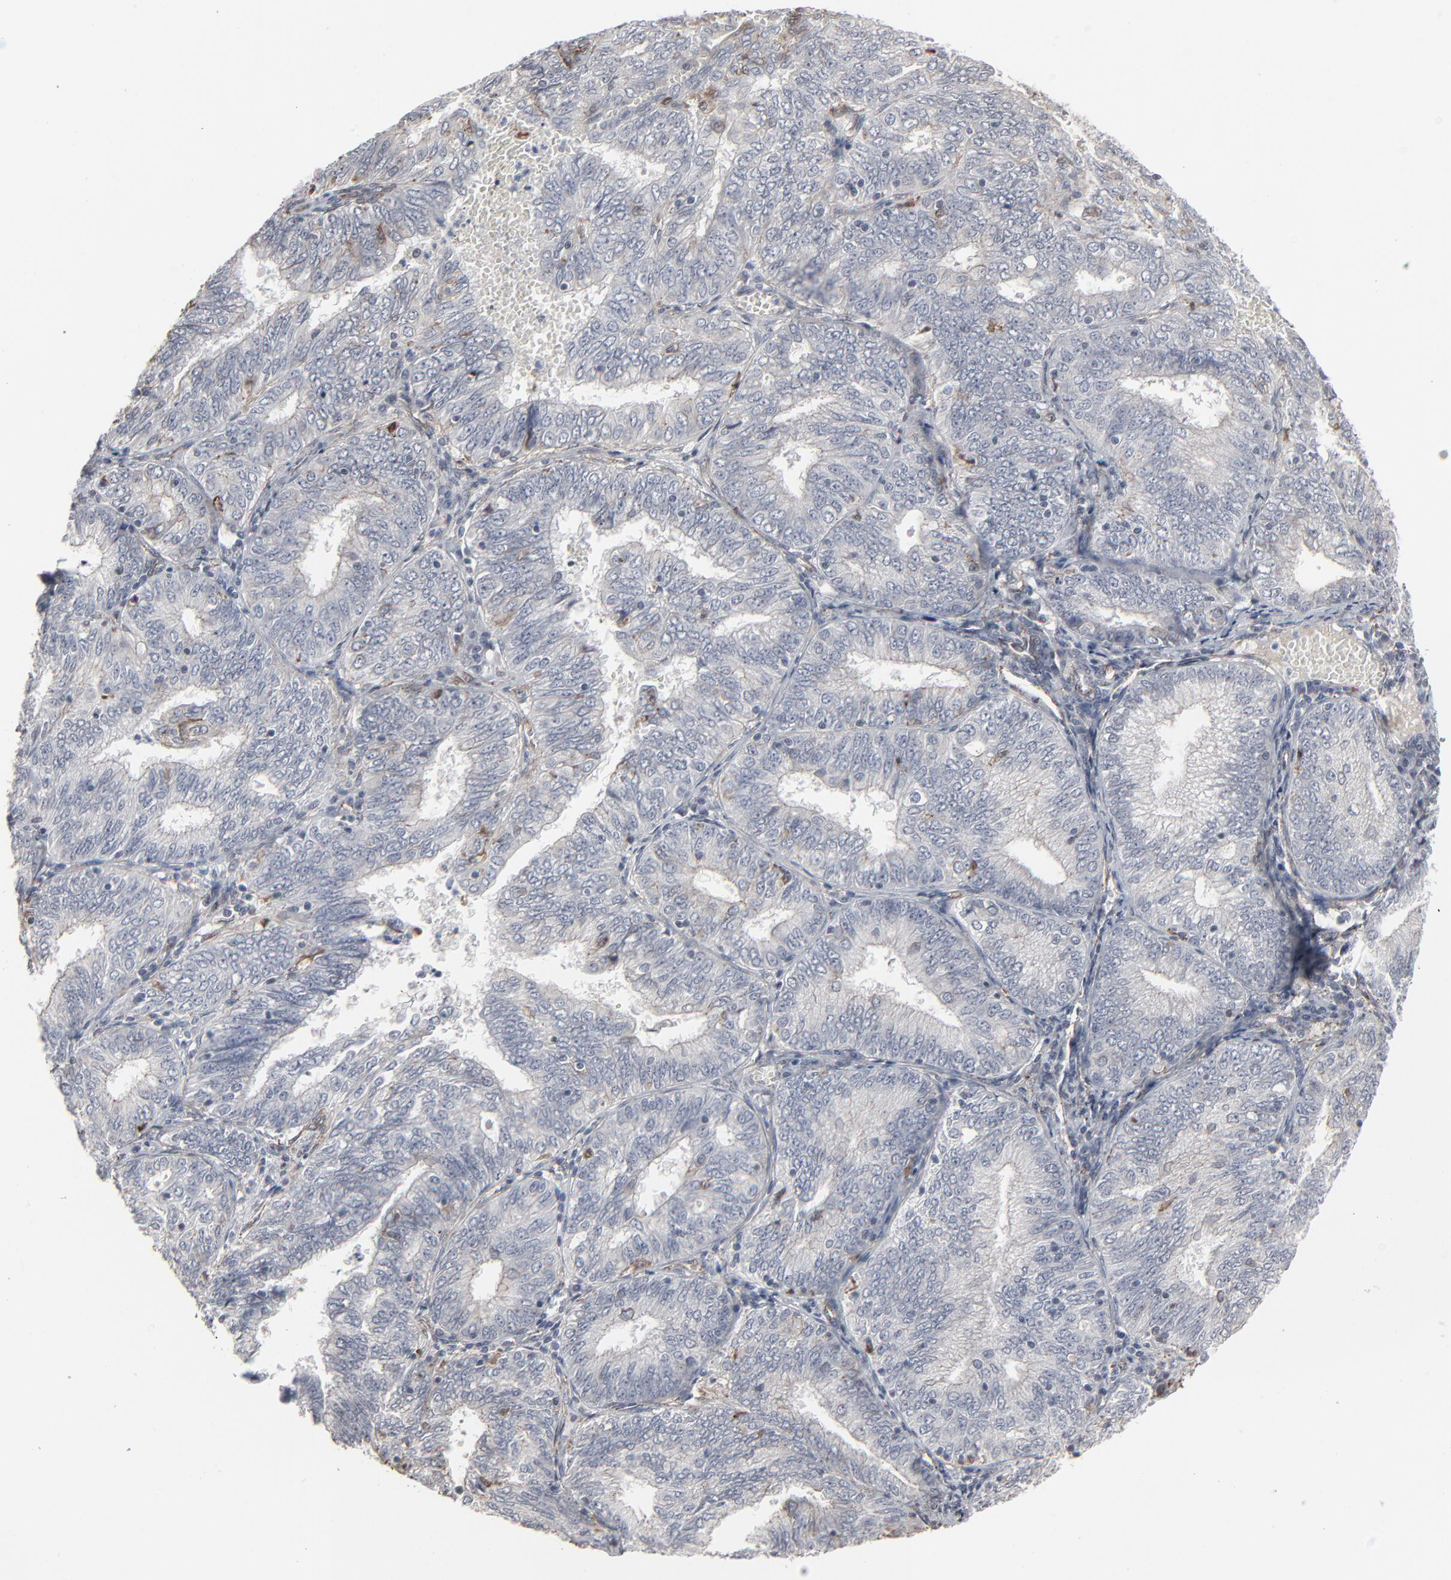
{"staining": {"intensity": "weak", "quantity": "<25%", "location": "cytoplasmic/membranous,nuclear"}, "tissue": "endometrial cancer", "cell_type": "Tumor cells", "image_type": "cancer", "snomed": [{"axis": "morphology", "description": "Adenocarcinoma, NOS"}, {"axis": "topography", "description": "Endometrium"}], "caption": "The photomicrograph shows no significant positivity in tumor cells of endometrial adenocarcinoma.", "gene": "CTNND1", "patient": {"sex": "female", "age": 69}}